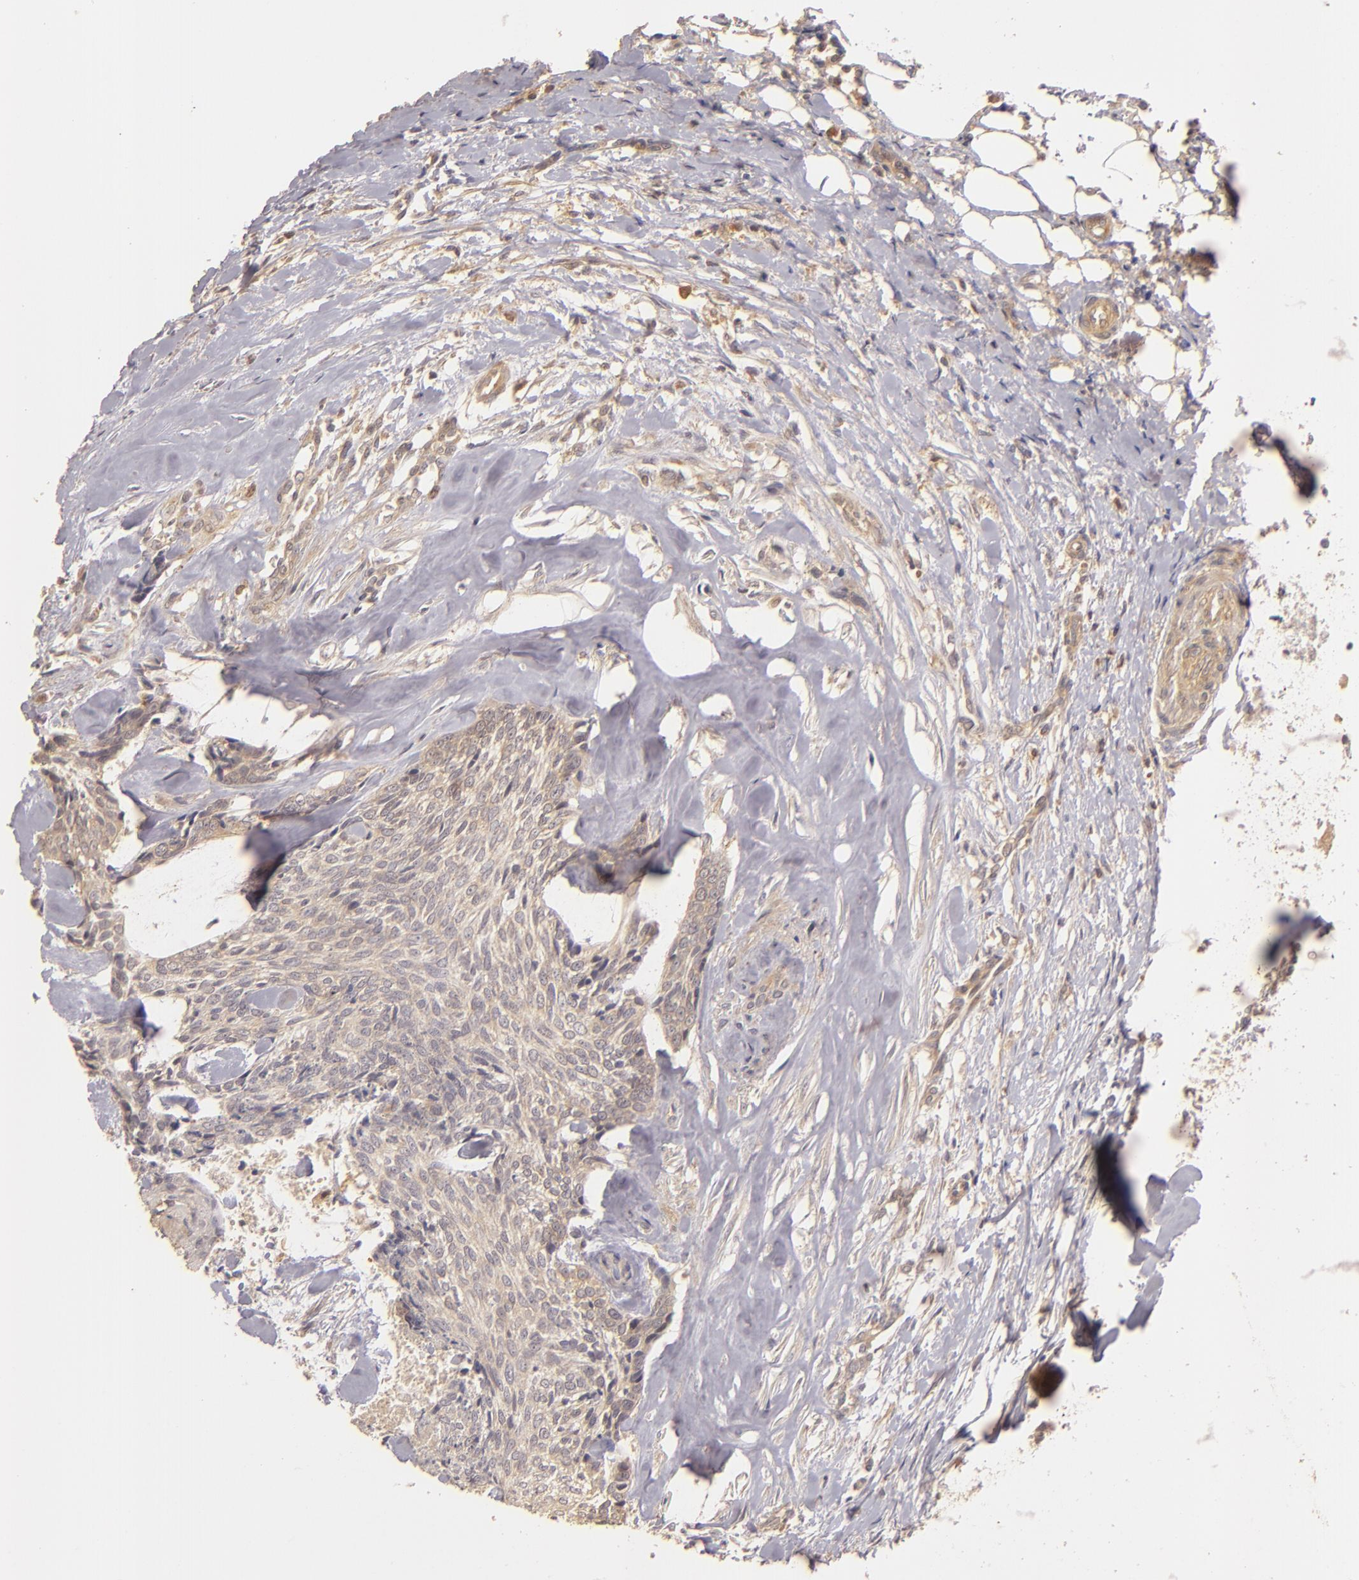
{"staining": {"intensity": "moderate", "quantity": ">75%", "location": "cytoplasmic/membranous"}, "tissue": "head and neck cancer", "cell_type": "Tumor cells", "image_type": "cancer", "snomed": [{"axis": "morphology", "description": "Squamous cell carcinoma, NOS"}, {"axis": "topography", "description": "Salivary gland"}, {"axis": "topography", "description": "Head-Neck"}], "caption": "DAB immunohistochemical staining of human head and neck cancer demonstrates moderate cytoplasmic/membranous protein staining in approximately >75% of tumor cells. The protein of interest is shown in brown color, while the nuclei are stained blue.", "gene": "PRKCD", "patient": {"sex": "male", "age": 70}}